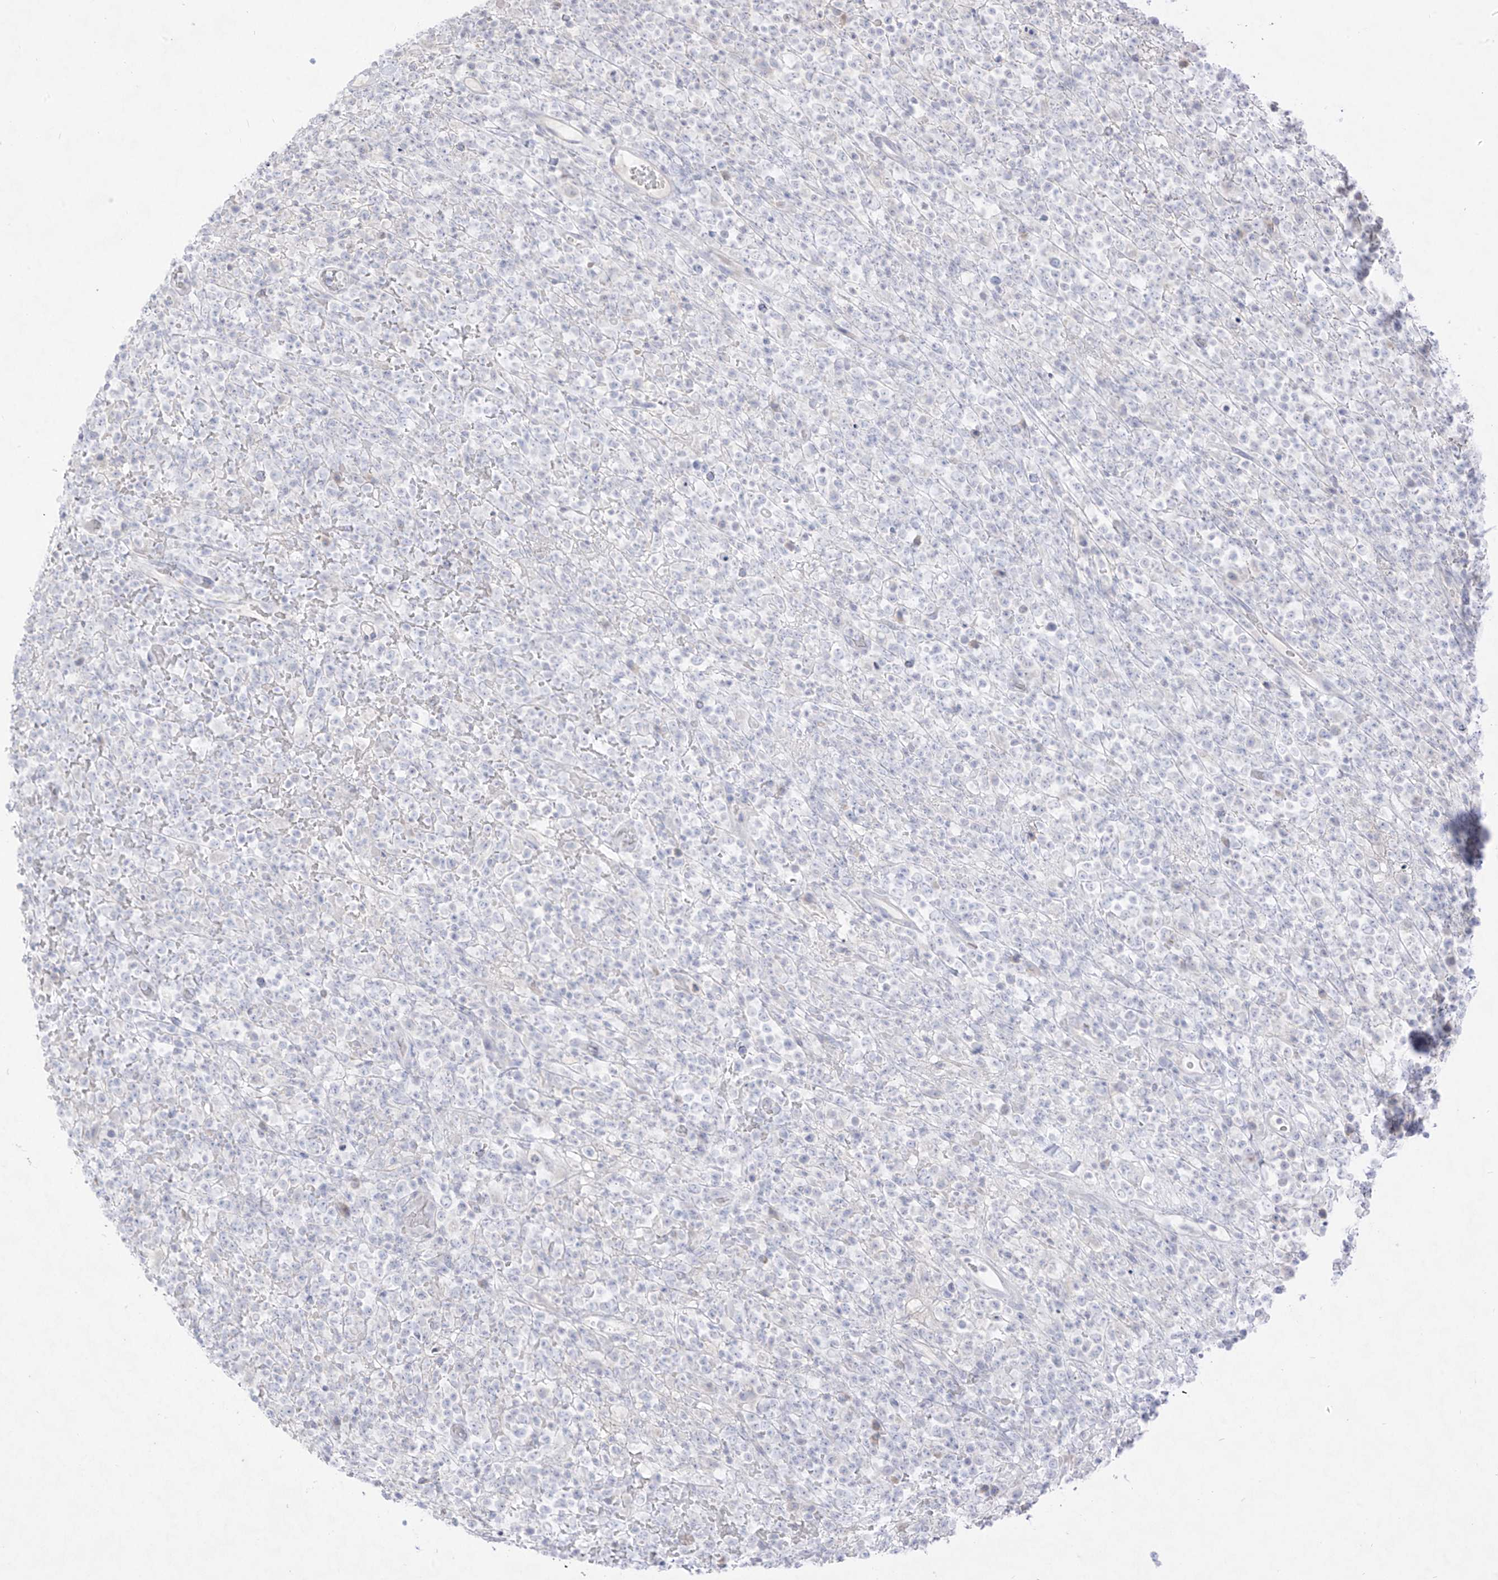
{"staining": {"intensity": "negative", "quantity": "none", "location": "none"}, "tissue": "lymphoma", "cell_type": "Tumor cells", "image_type": "cancer", "snomed": [{"axis": "morphology", "description": "Malignant lymphoma, non-Hodgkin's type, High grade"}, {"axis": "topography", "description": "Colon"}], "caption": "An IHC micrograph of high-grade malignant lymphoma, non-Hodgkin's type is shown. There is no staining in tumor cells of high-grade malignant lymphoma, non-Hodgkin's type.", "gene": "TGM4", "patient": {"sex": "female", "age": 53}}